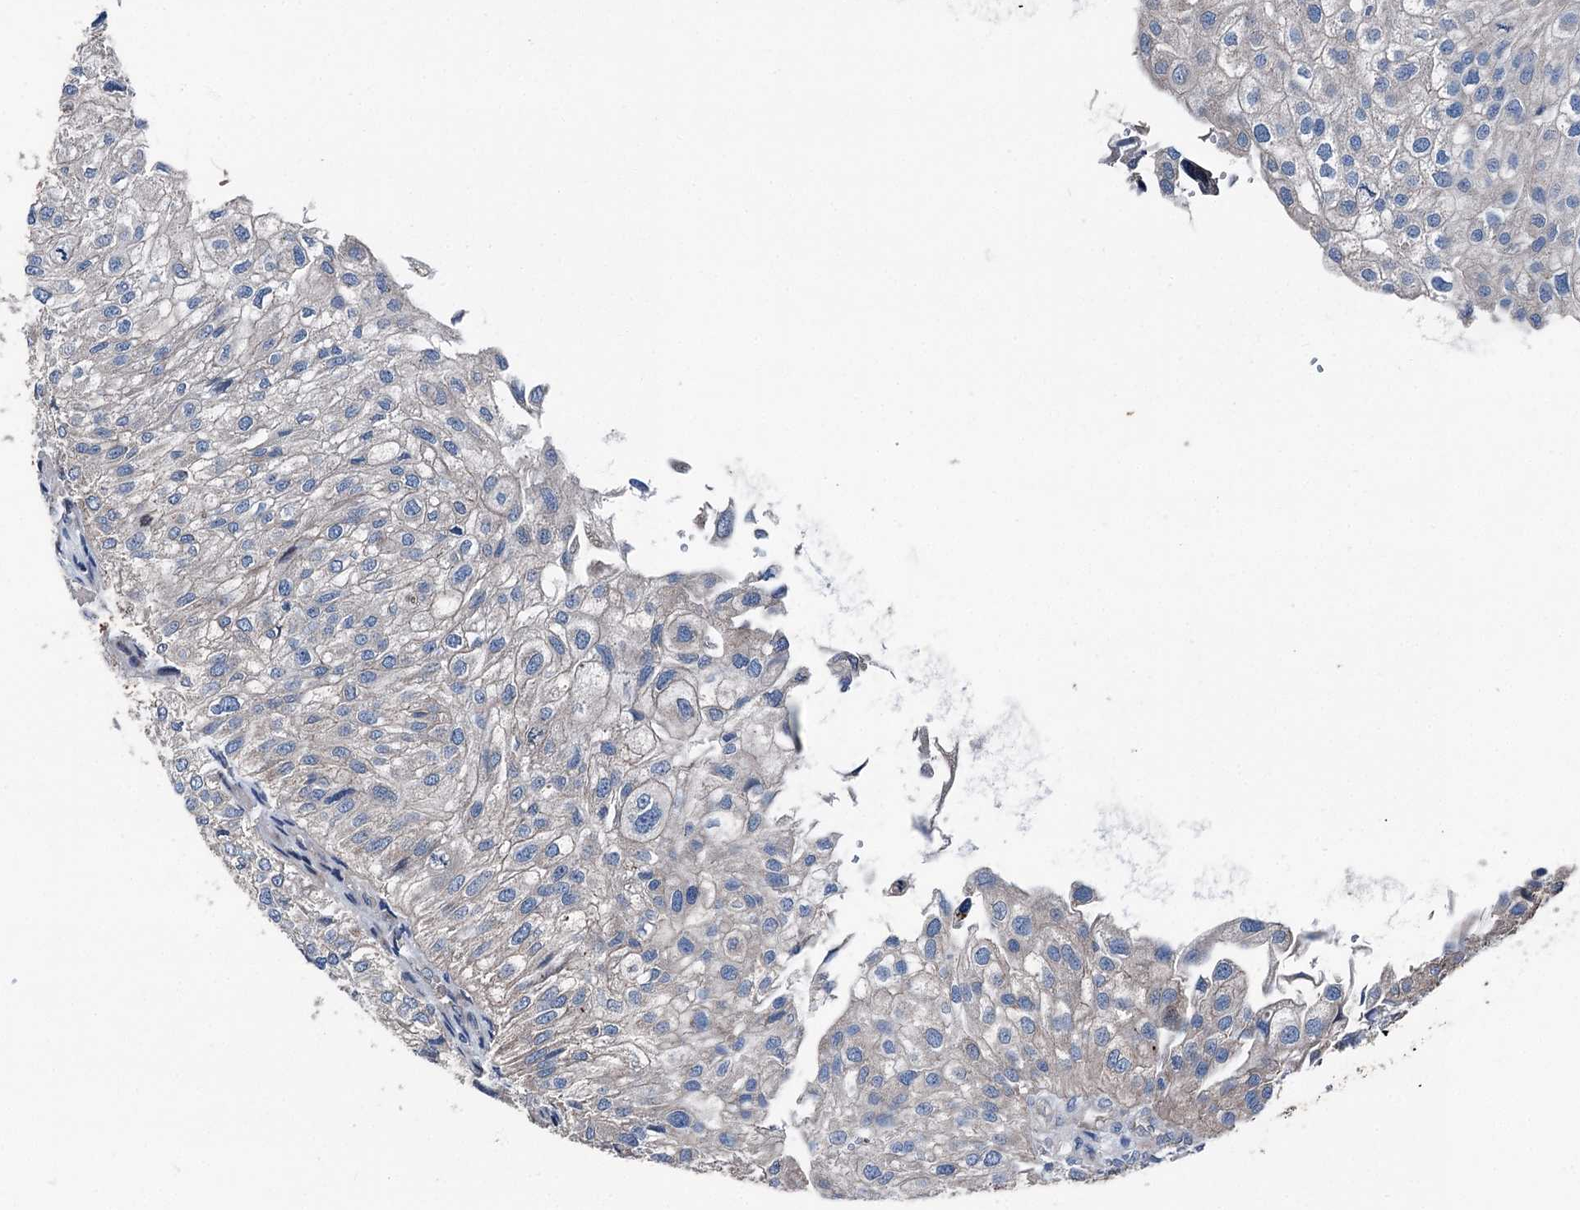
{"staining": {"intensity": "negative", "quantity": "none", "location": "none"}, "tissue": "urothelial cancer", "cell_type": "Tumor cells", "image_type": "cancer", "snomed": [{"axis": "morphology", "description": "Urothelial carcinoma, Low grade"}, {"axis": "topography", "description": "Urinary bladder"}], "caption": "A histopathology image of human urothelial carcinoma (low-grade) is negative for staining in tumor cells. (DAB (3,3'-diaminobenzidine) IHC with hematoxylin counter stain).", "gene": "RUFY1", "patient": {"sex": "female", "age": 89}}